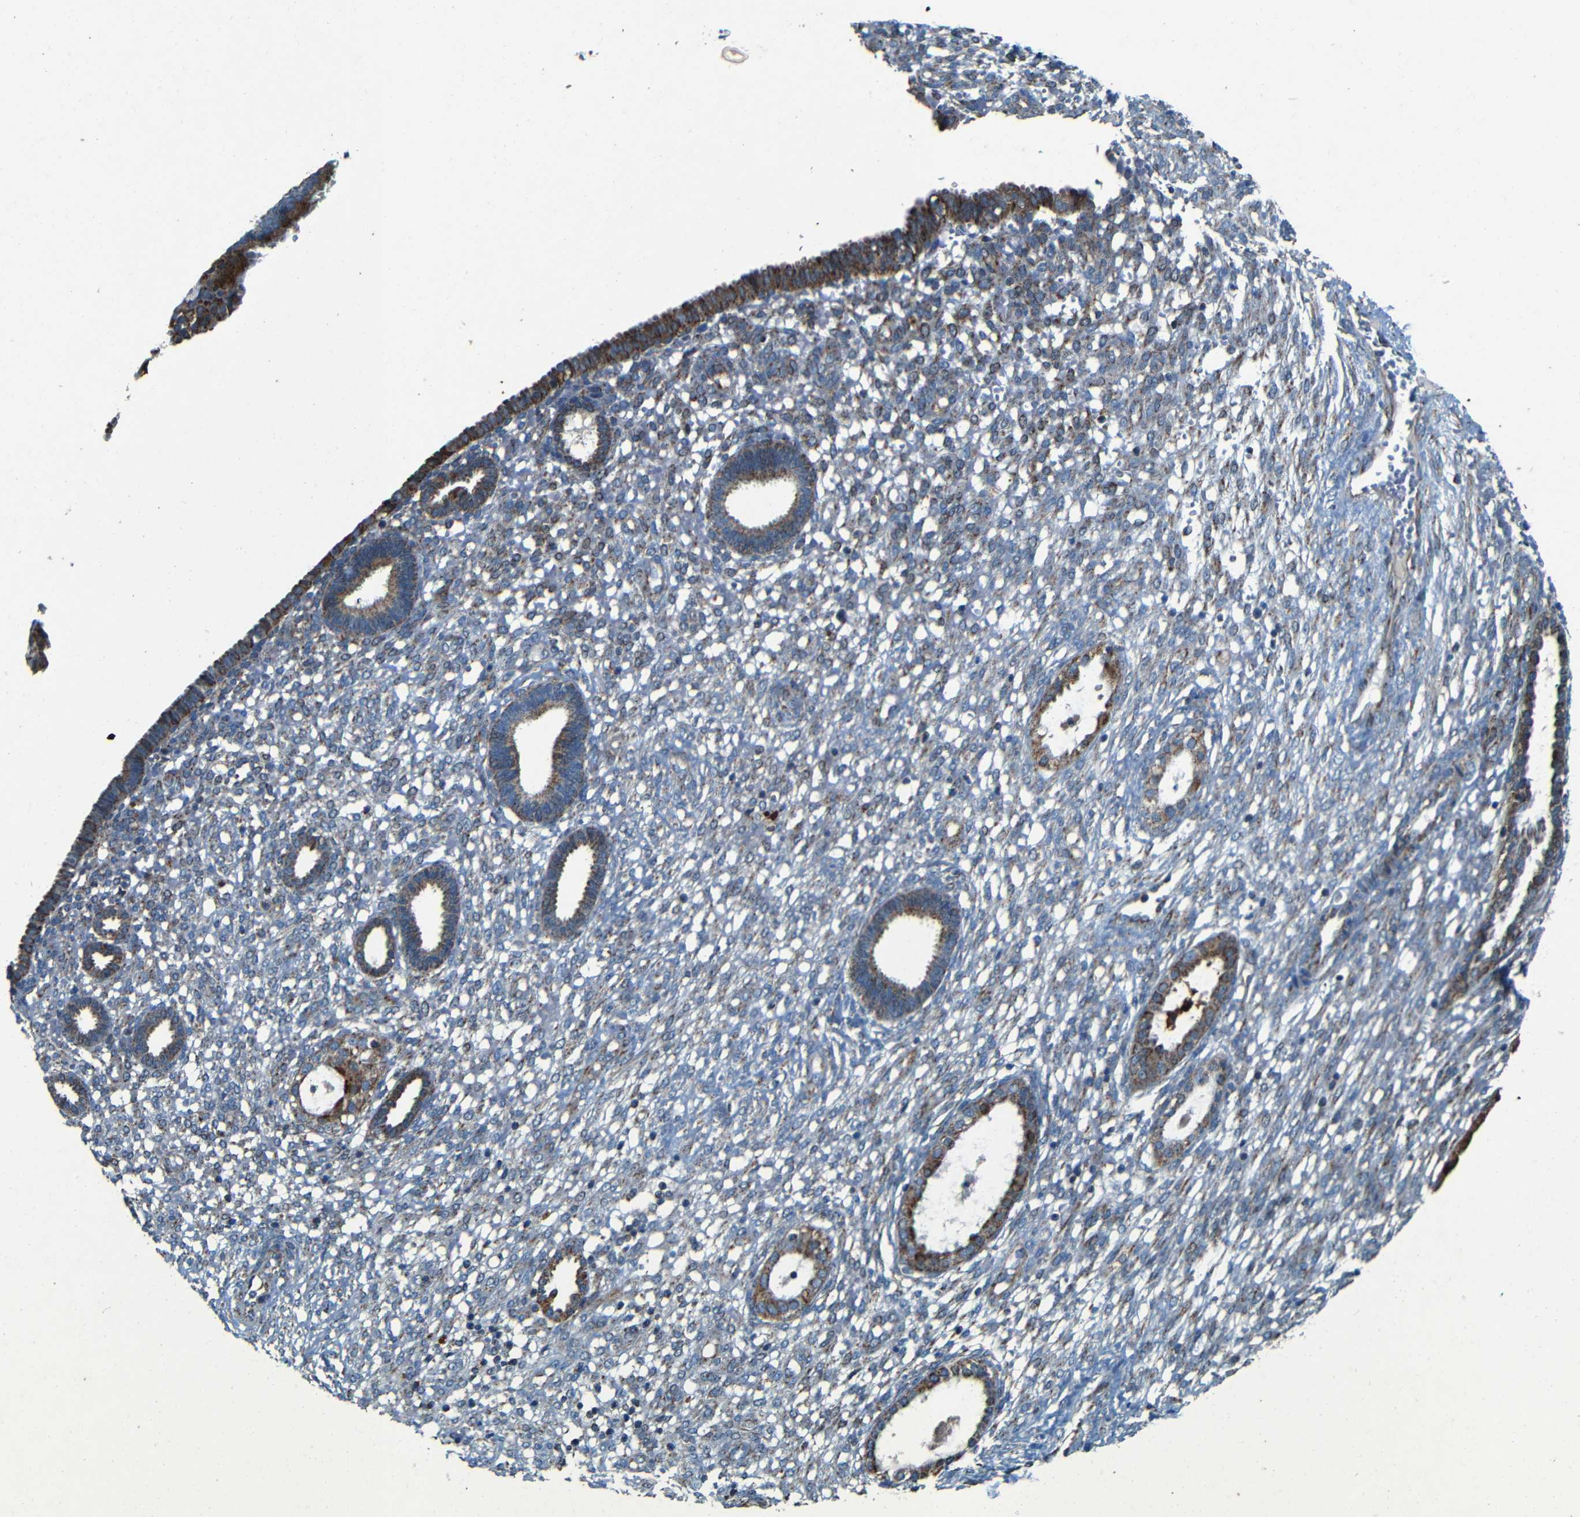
{"staining": {"intensity": "moderate", "quantity": "25%-75%", "location": "cytoplasmic/membranous"}, "tissue": "endometrium", "cell_type": "Cells in endometrial stroma", "image_type": "normal", "snomed": [{"axis": "morphology", "description": "Normal tissue, NOS"}, {"axis": "topography", "description": "Endometrium"}], "caption": "Endometrium was stained to show a protein in brown. There is medium levels of moderate cytoplasmic/membranous staining in approximately 25%-75% of cells in endometrial stroma. (Brightfield microscopy of DAB IHC at high magnification).", "gene": "WSCD2", "patient": {"sex": "female", "age": 61}}